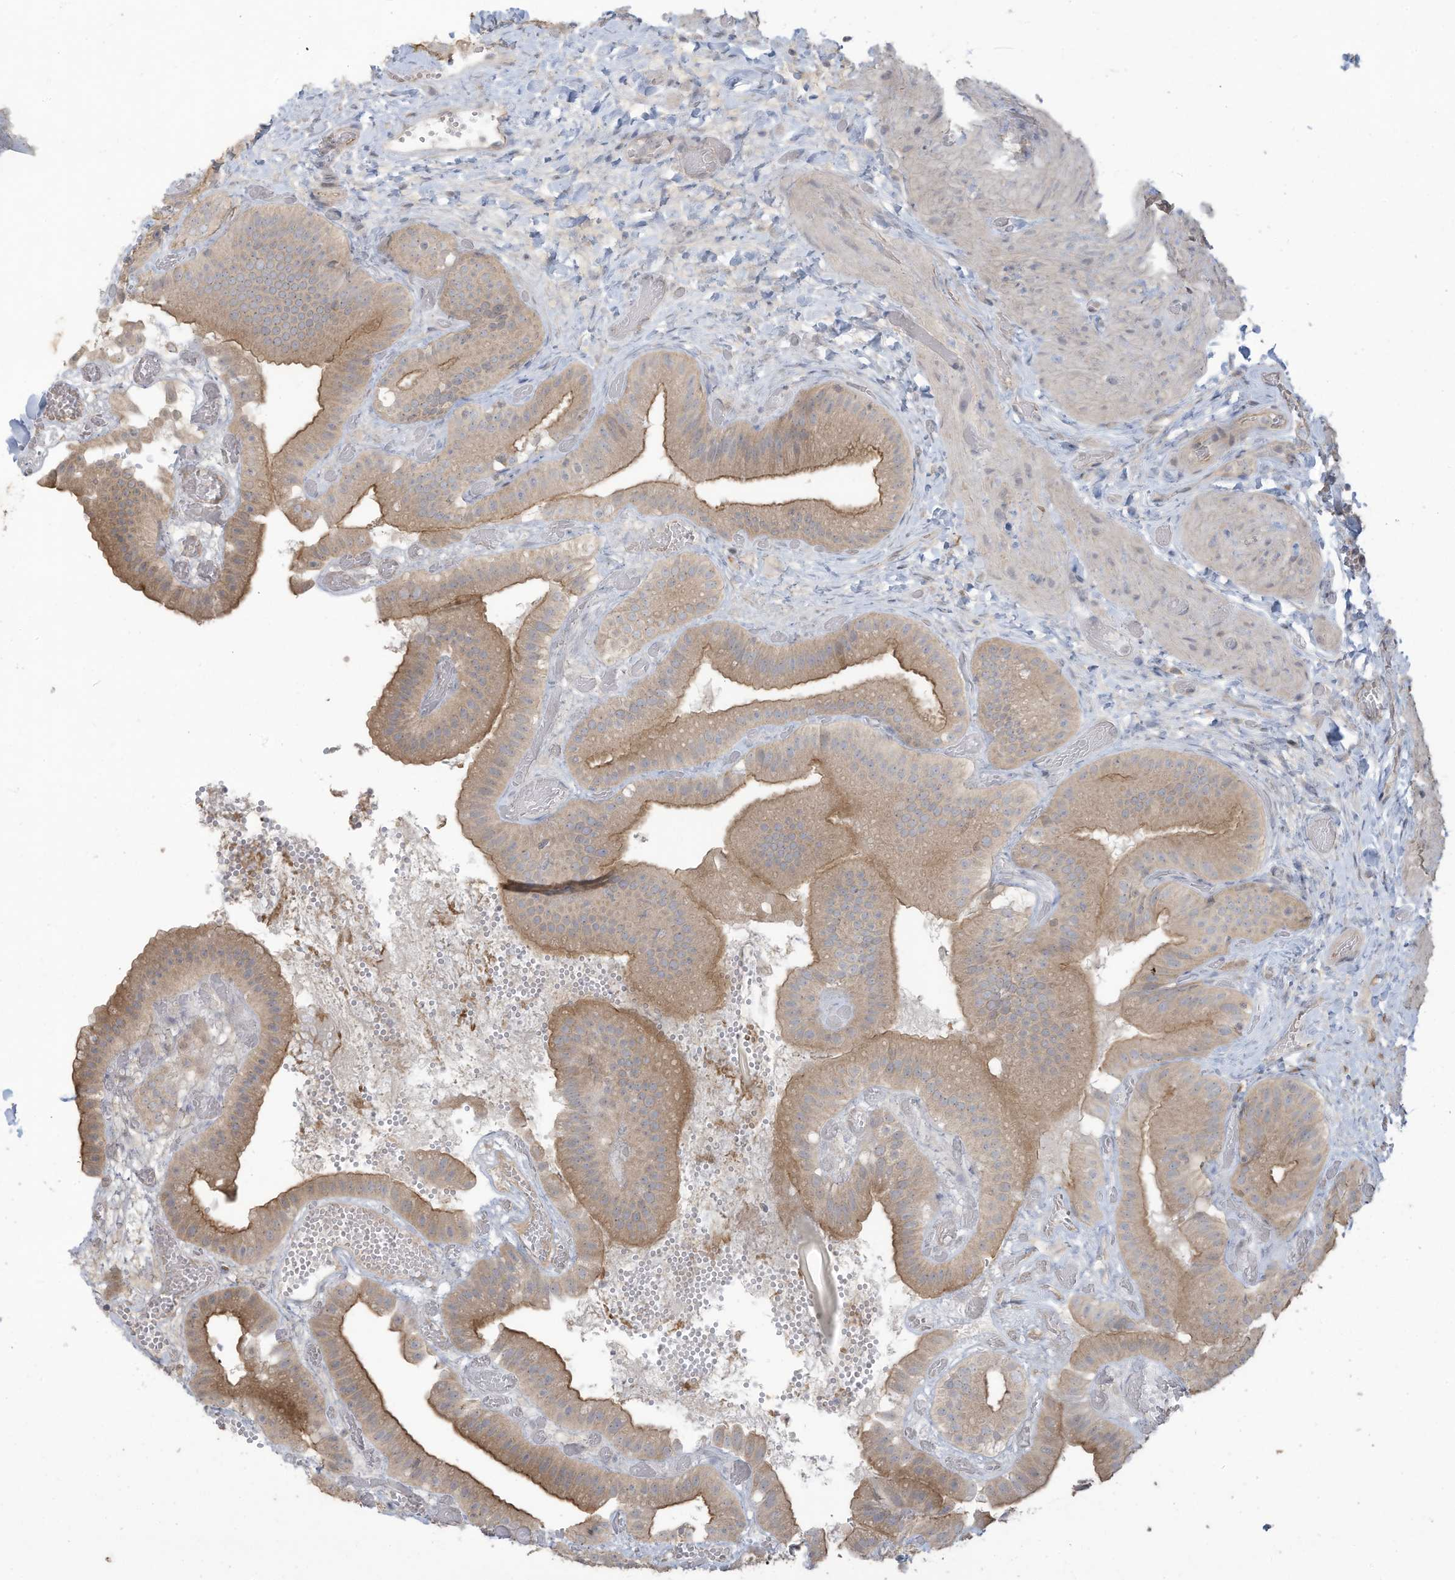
{"staining": {"intensity": "moderate", "quantity": ">75%", "location": "cytoplasmic/membranous"}, "tissue": "gallbladder", "cell_type": "Glandular cells", "image_type": "normal", "snomed": [{"axis": "morphology", "description": "Normal tissue, NOS"}, {"axis": "topography", "description": "Gallbladder"}], "caption": "Immunohistochemical staining of unremarkable human gallbladder displays >75% levels of moderate cytoplasmic/membranous protein expression in about >75% of glandular cells.", "gene": "MAGIX", "patient": {"sex": "female", "age": 64}}